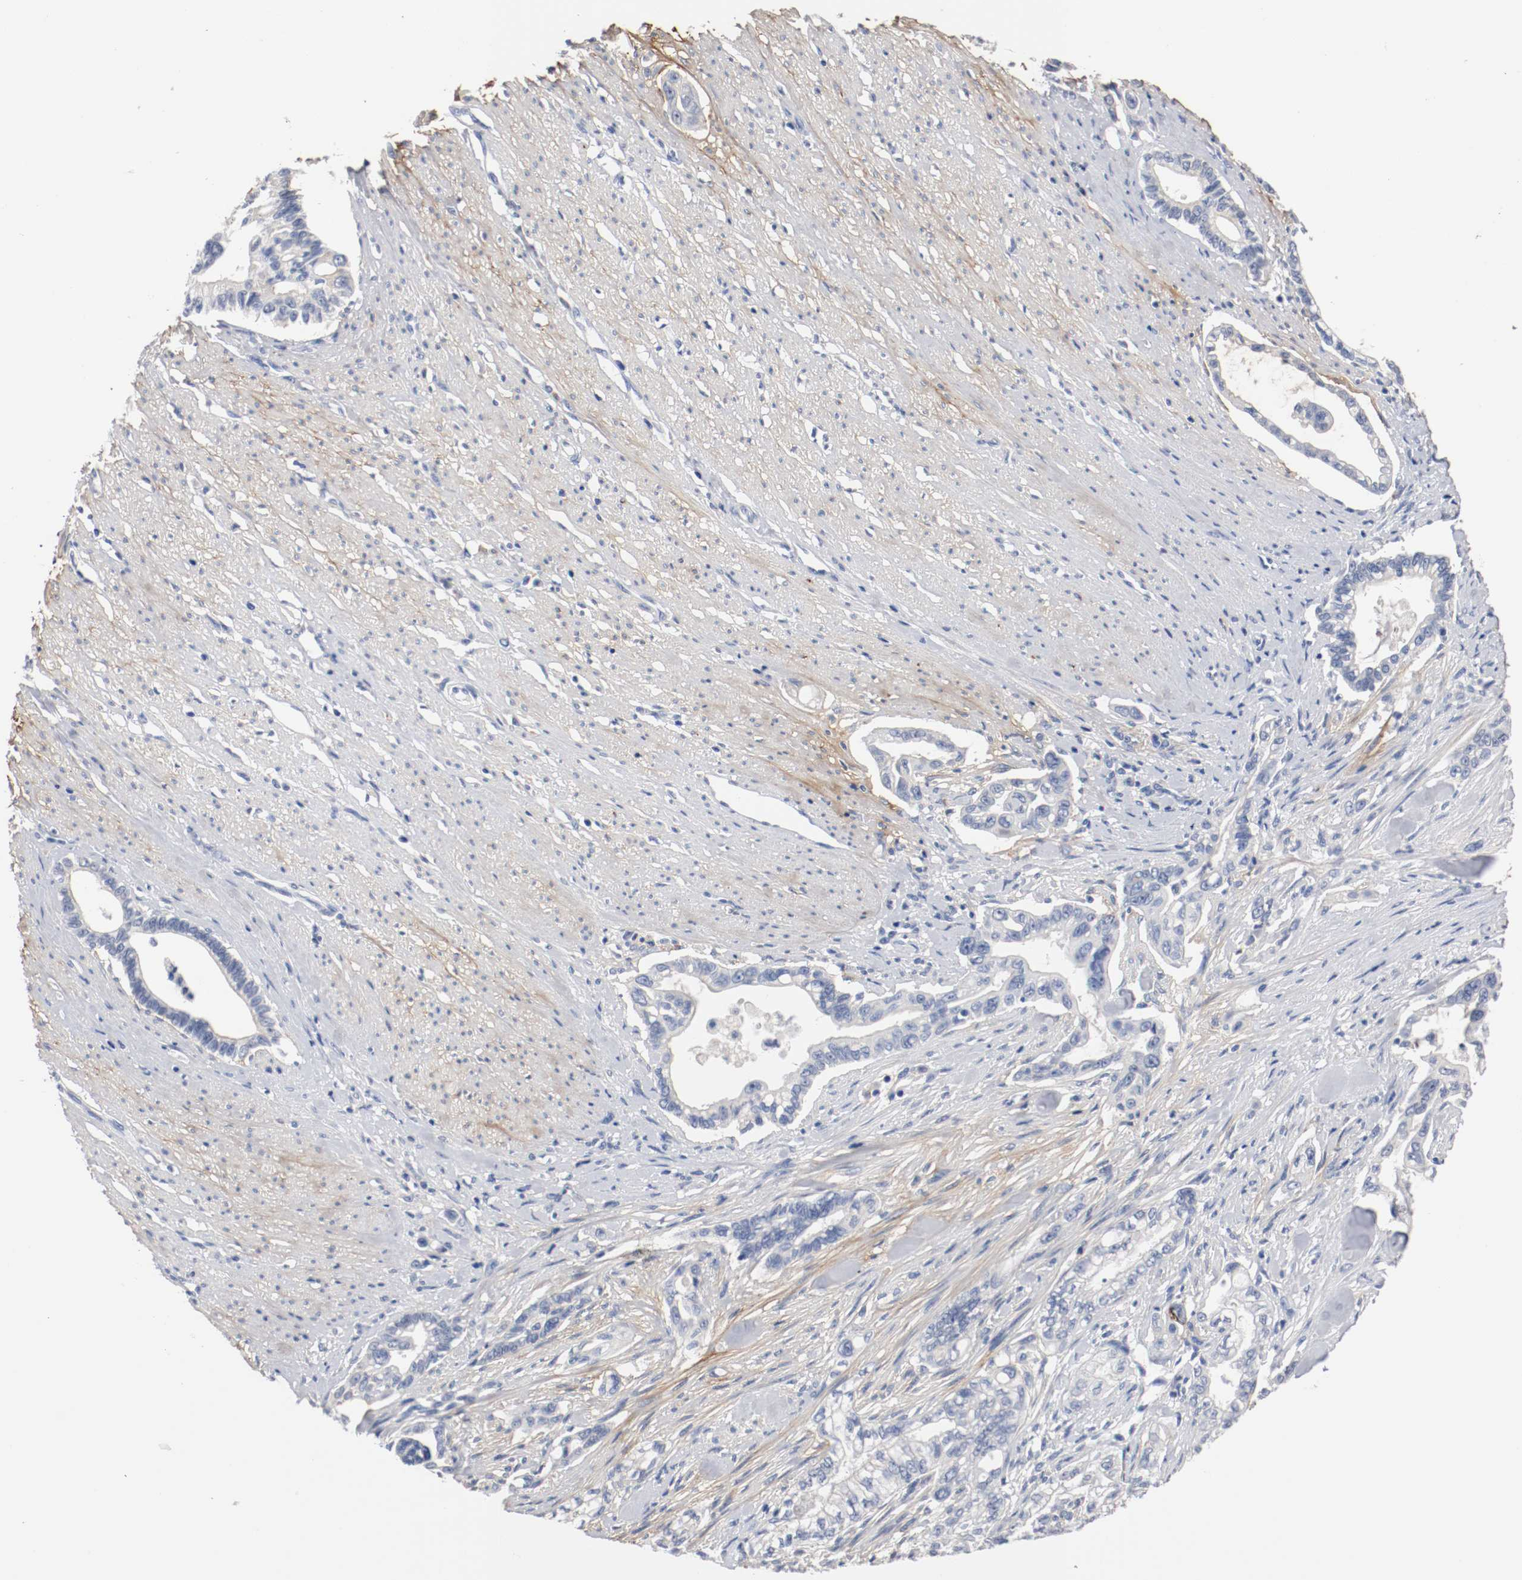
{"staining": {"intensity": "negative", "quantity": "none", "location": "none"}, "tissue": "pancreatic cancer", "cell_type": "Tumor cells", "image_type": "cancer", "snomed": [{"axis": "morphology", "description": "Normal tissue, NOS"}, {"axis": "topography", "description": "Pancreas"}], "caption": "Micrograph shows no significant protein expression in tumor cells of pancreatic cancer. The staining was performed using DAB to visualize the protein expression in brown, while the nuclei were stained in blue with hematoxylin (Magnification: 20x).", "gene": "TNC", "patient": {"sex": "male", "age": 42}}